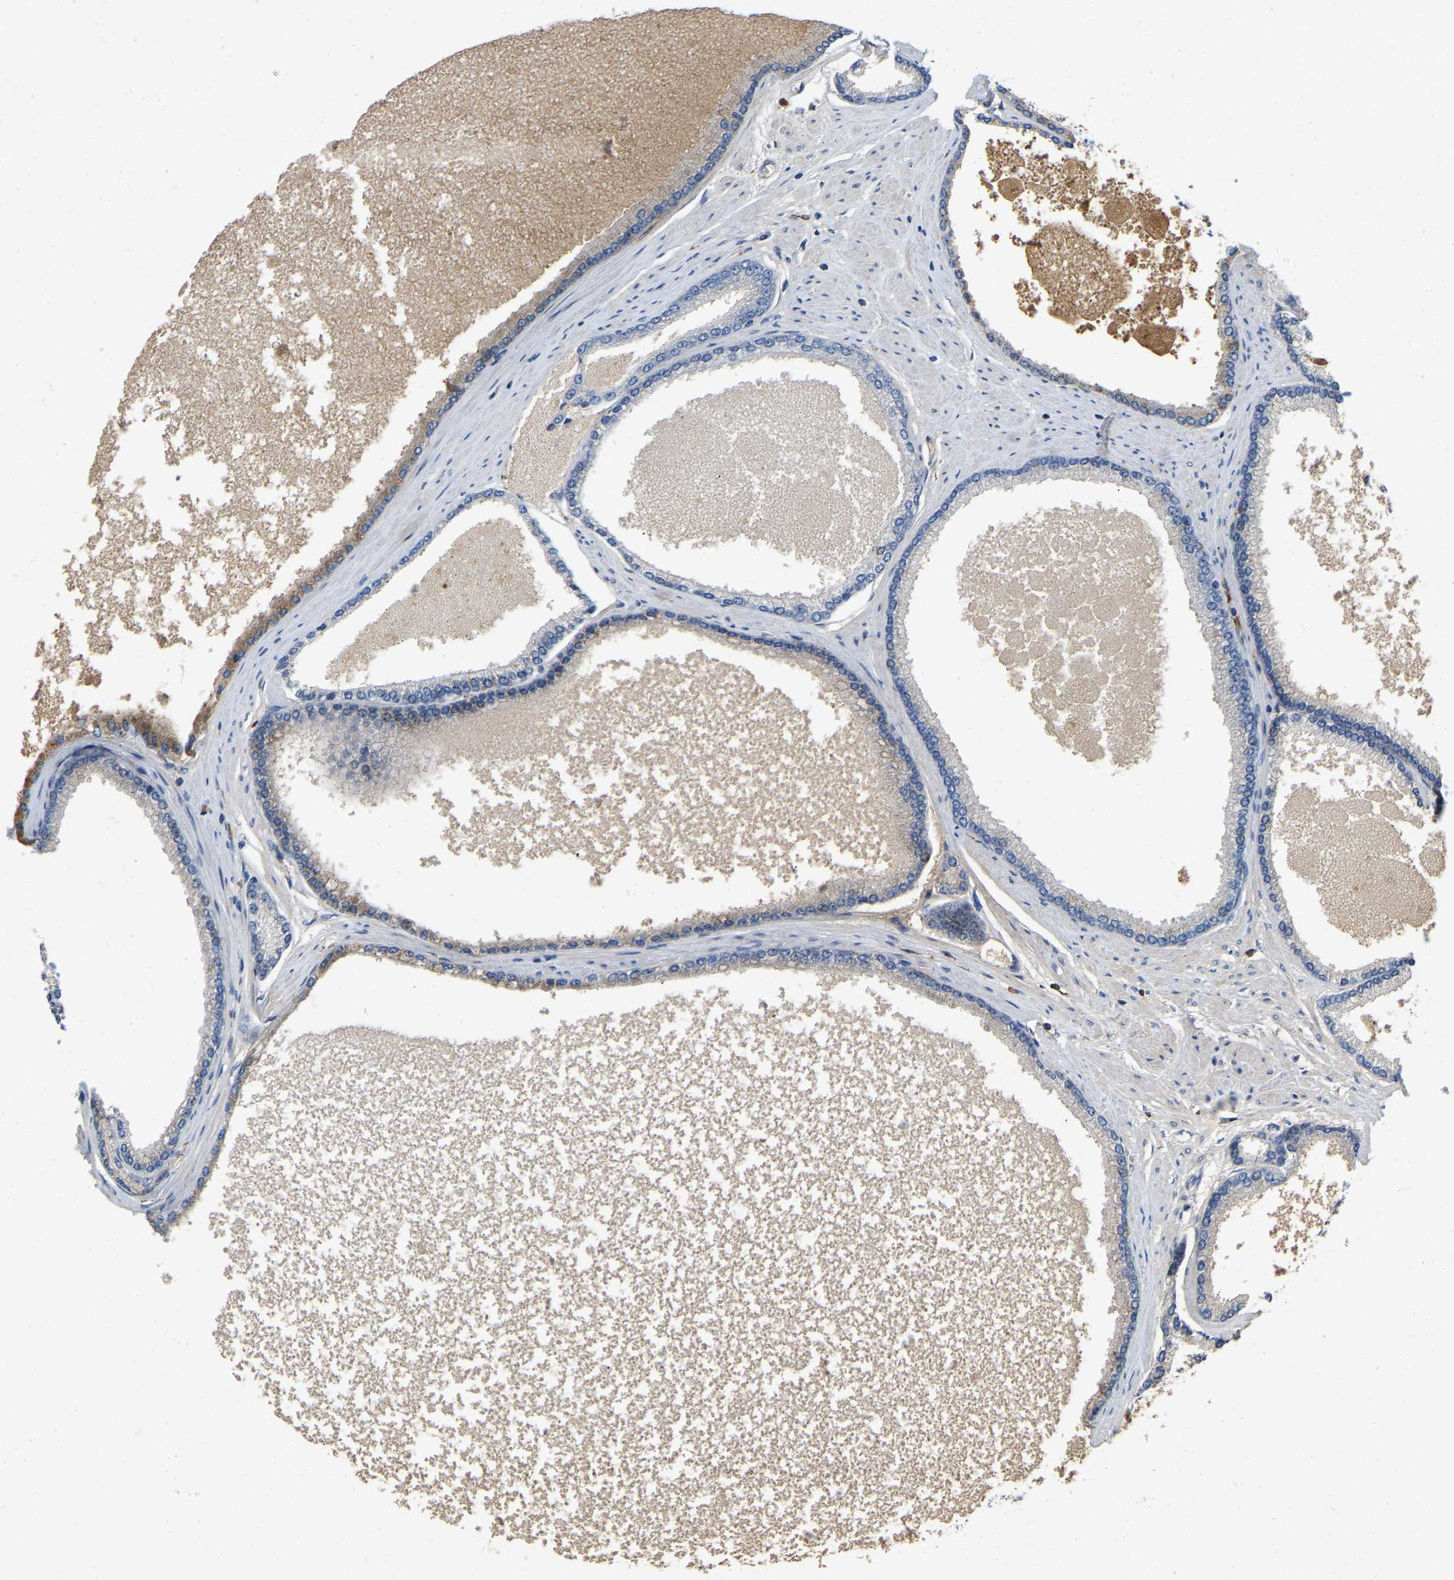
{"staining": {"intensity": "negative", "quantity": "none", "location": "none"}, "tissue": "prostate cancer", "cell_type": "Tumor cells", "image_type": "cancer", "snomed": [{"axis": "morphology", "description": "Adenocarcinoma, High grade"}, {"axis": "topography", "description": "Prostate"}], "caption": "Immunohistochemistry (IHC) photomicrograph of human prostate adenocarcinoma (high-grade) stained for a protein (brown), which exhibits no expression in tumor cells. The staining is performed using DAB brown chromogen with nuclei counter-stained in using hematoxylin.", "gene": "RHEB", "patient": {"sex": "male", "age": 61}}